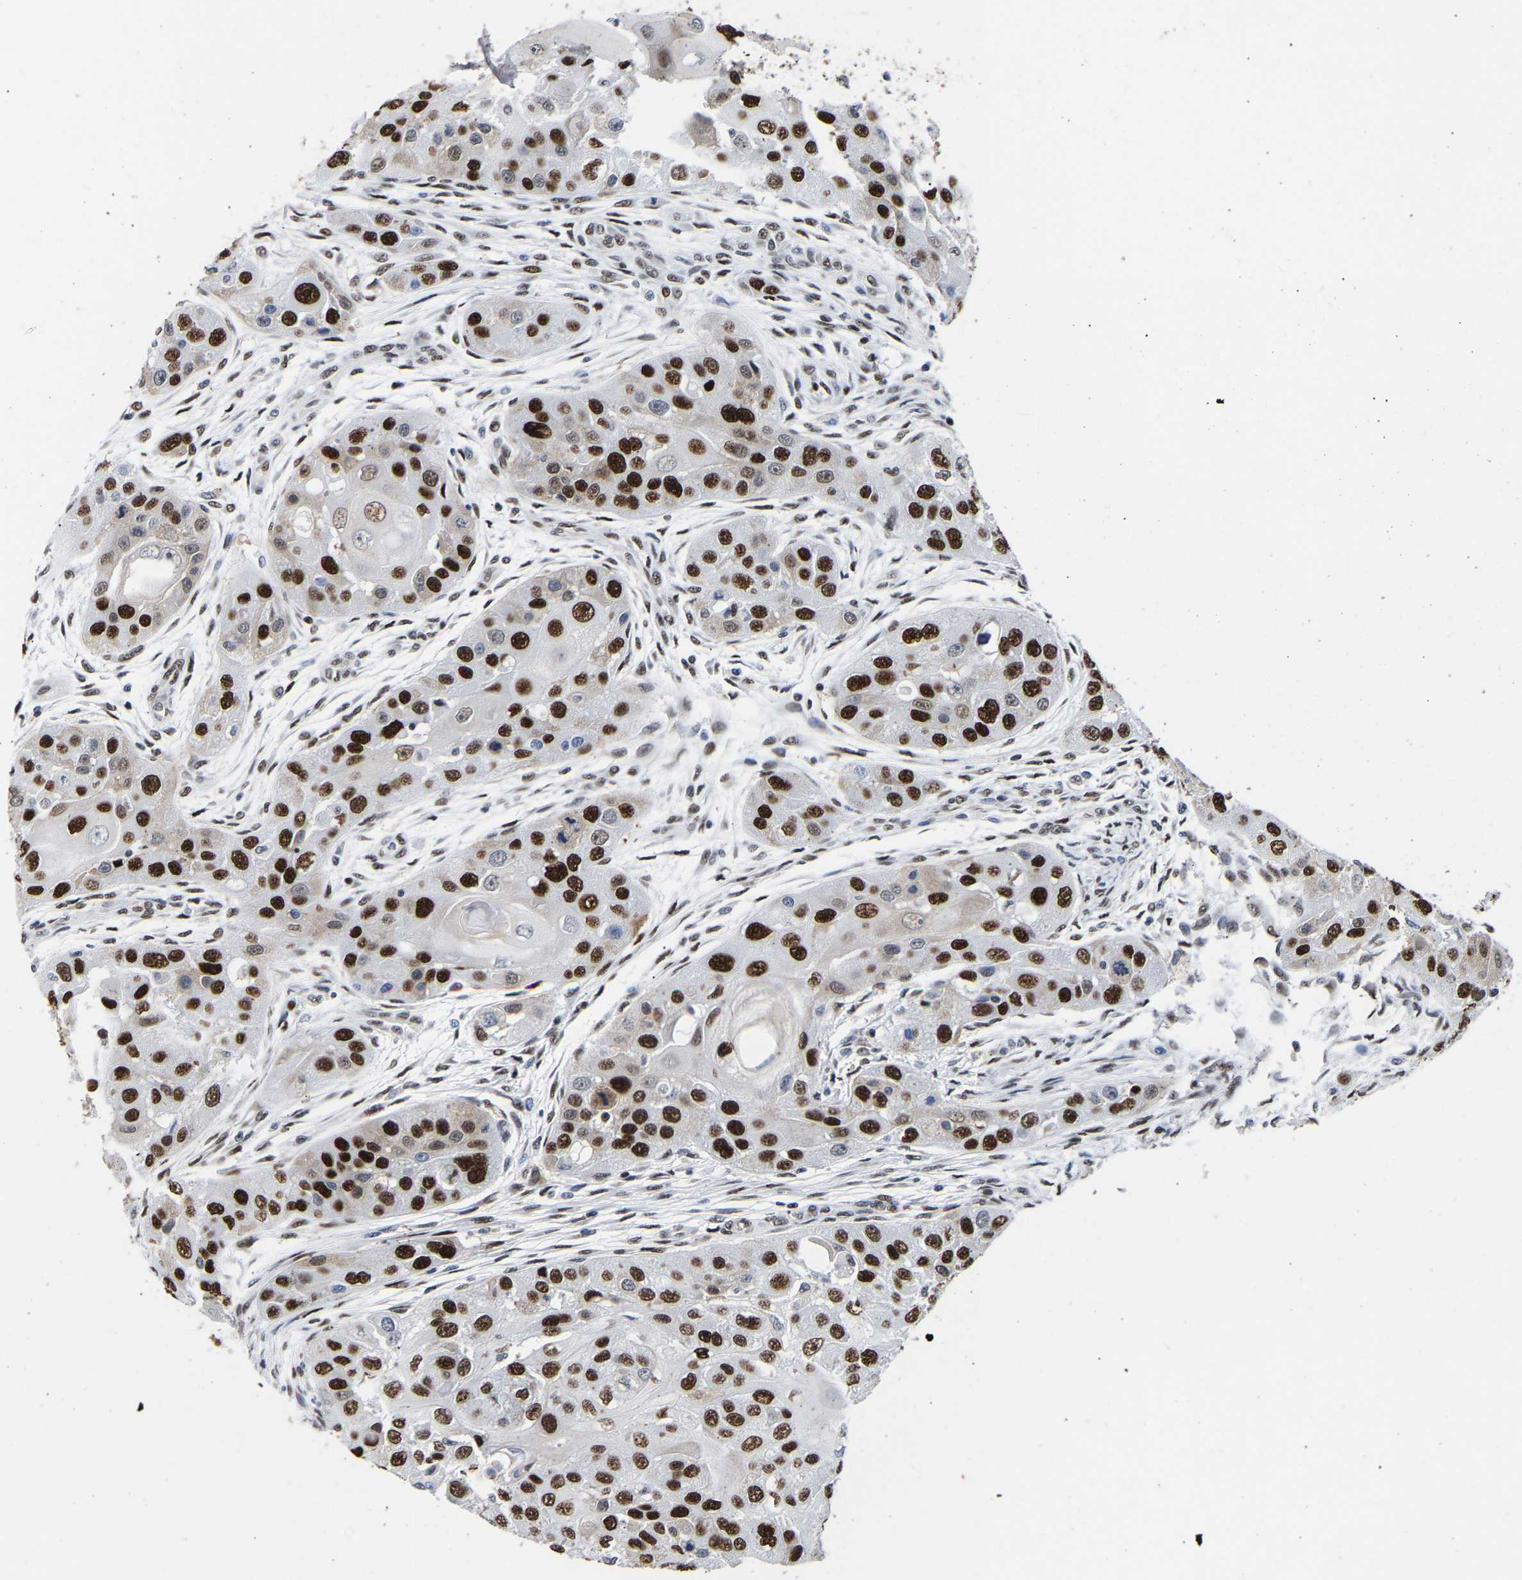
{"staining": {"intensity": "strong", "quantity": ">75%", "location": "nuclear"}, "tissue": "head and neck cancer", "cell_type": "Tumor cells", "image_type": "cancer", "snomed": [{"axis": "morphology", "description": "Normal tissue, NOS"}, {"axis": "morphology", "description": "Squamous cell carcinoma, NOS"}, {"axis": "topography", "description": "Skeletal muscle"}, {"axis": "topography", "description": "Head-Neck"}], "caption": "Brown immunohistochemical staining in human head and neck cancer (squamous cell carcinoma) exhibits strong nuclear expression in approximately >75% of tumor cells.", "gene": "PTRHD1", "patient": {"sex": "male", "age": 51}}